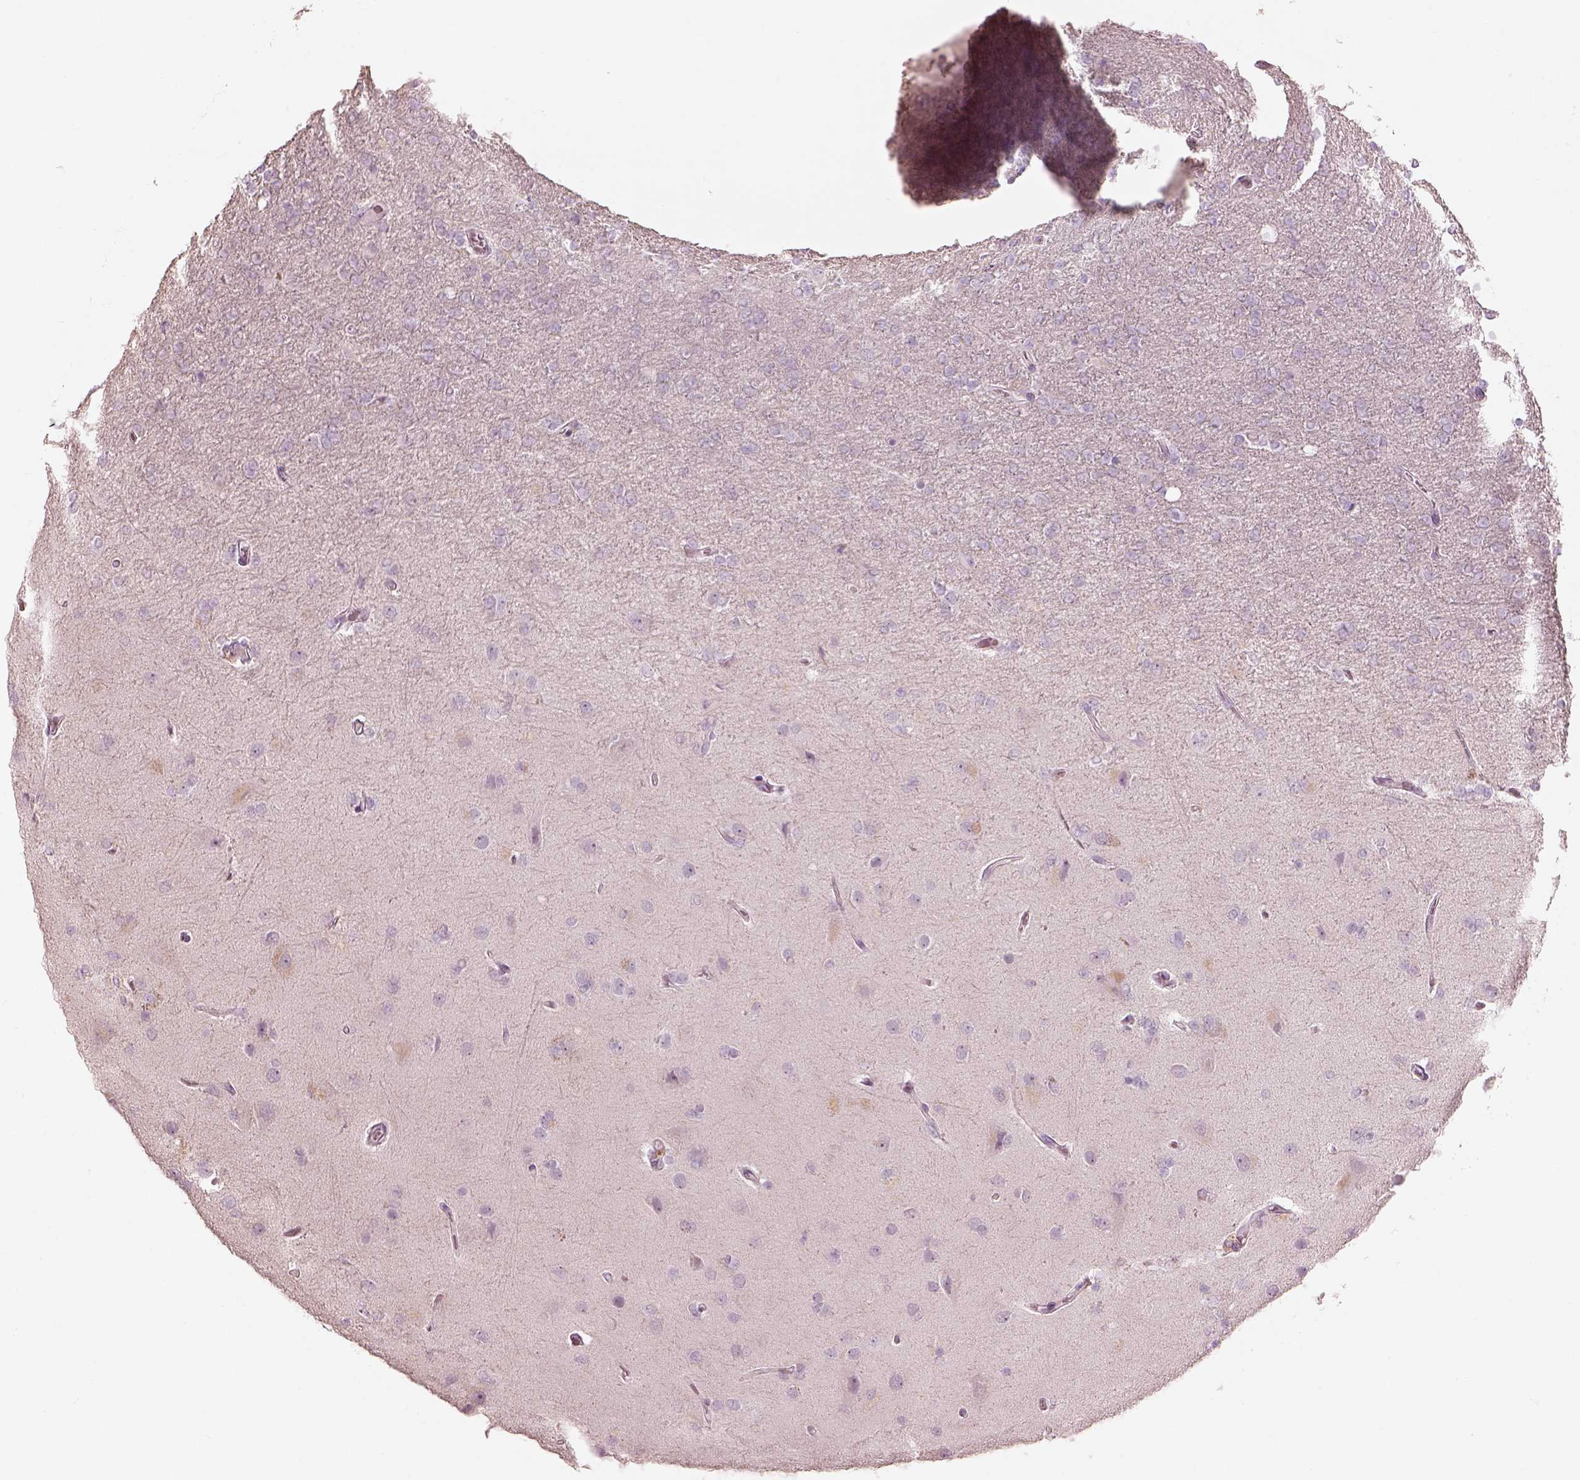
{"staining": {"intensity": "negative", "quantity": "none", "location": "none"}, "tissue": "glioma", "cell_type": "Tumor cells", "image_type": "cancer", "snomed": [{"axis": "morphology", "description": "Glioma, malignant, High grade"}, {"axis": "topography", "description": "Cerebral cortex"}], "caption": "High-grade glioma (malignant) stained for a protein using immunohistochemistry (IHC) reveals no staining tumor cells.", "gene": "RSPH9", "patient": {"sex": "male", "age": 70}}